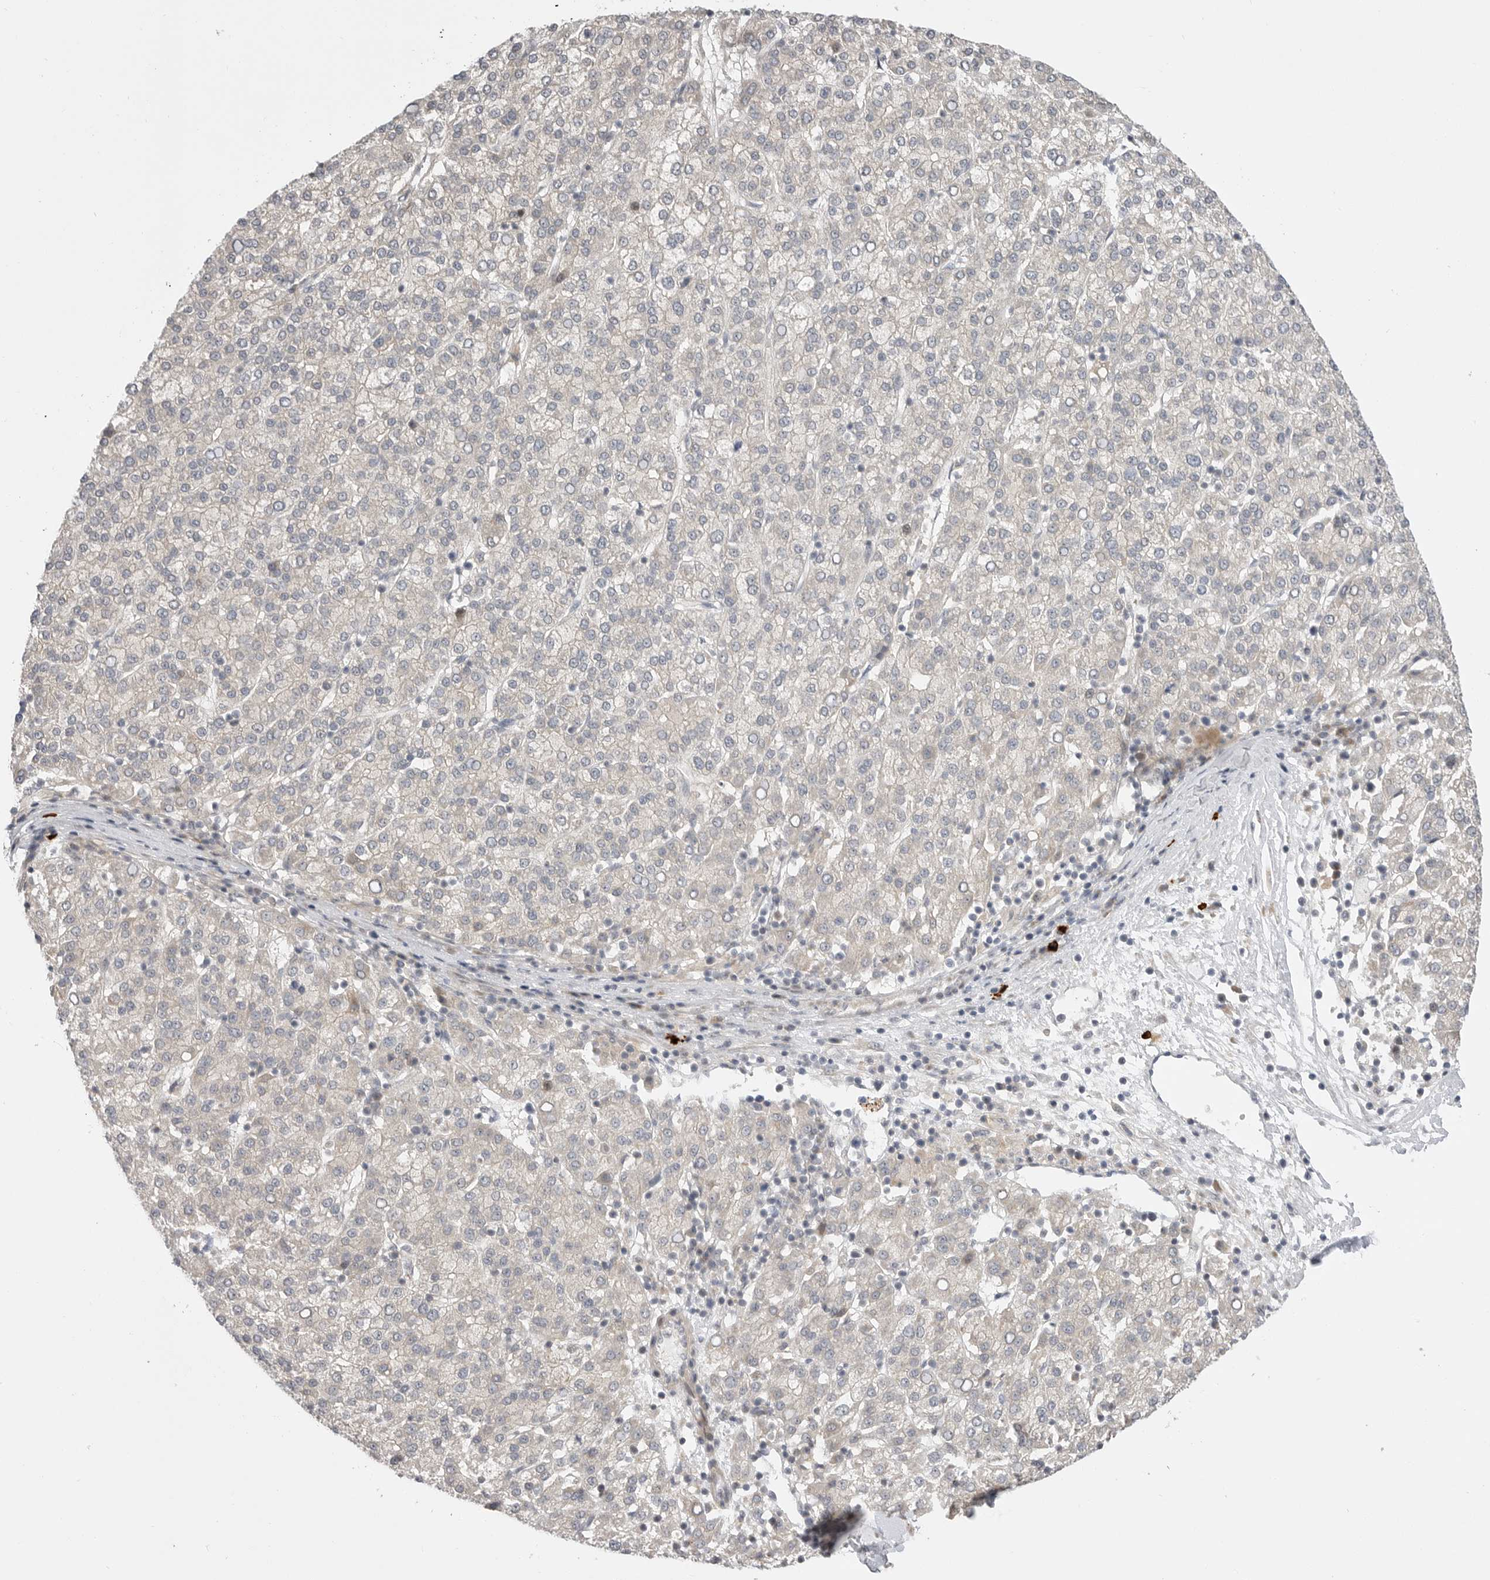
{"staining": {"intensity": "negative", "quantity": "none", "location": "none"}, "tissue": "liver cancer", "cell_type": "Tumor cells", "image_type": "cancer", "snomed": [{"axis": "morphology", "description": "Carcinoma, Hepatocellular, NOS"}, {"axis": "topography", "description": "Liver"}], "caption": "IHC image of liver hepatocellular carcinoma stained for a protein (brown), which shows no positivity in tumor cells.", "gene": "GGT6", "patient": {"sex": "female", "age": 58}}